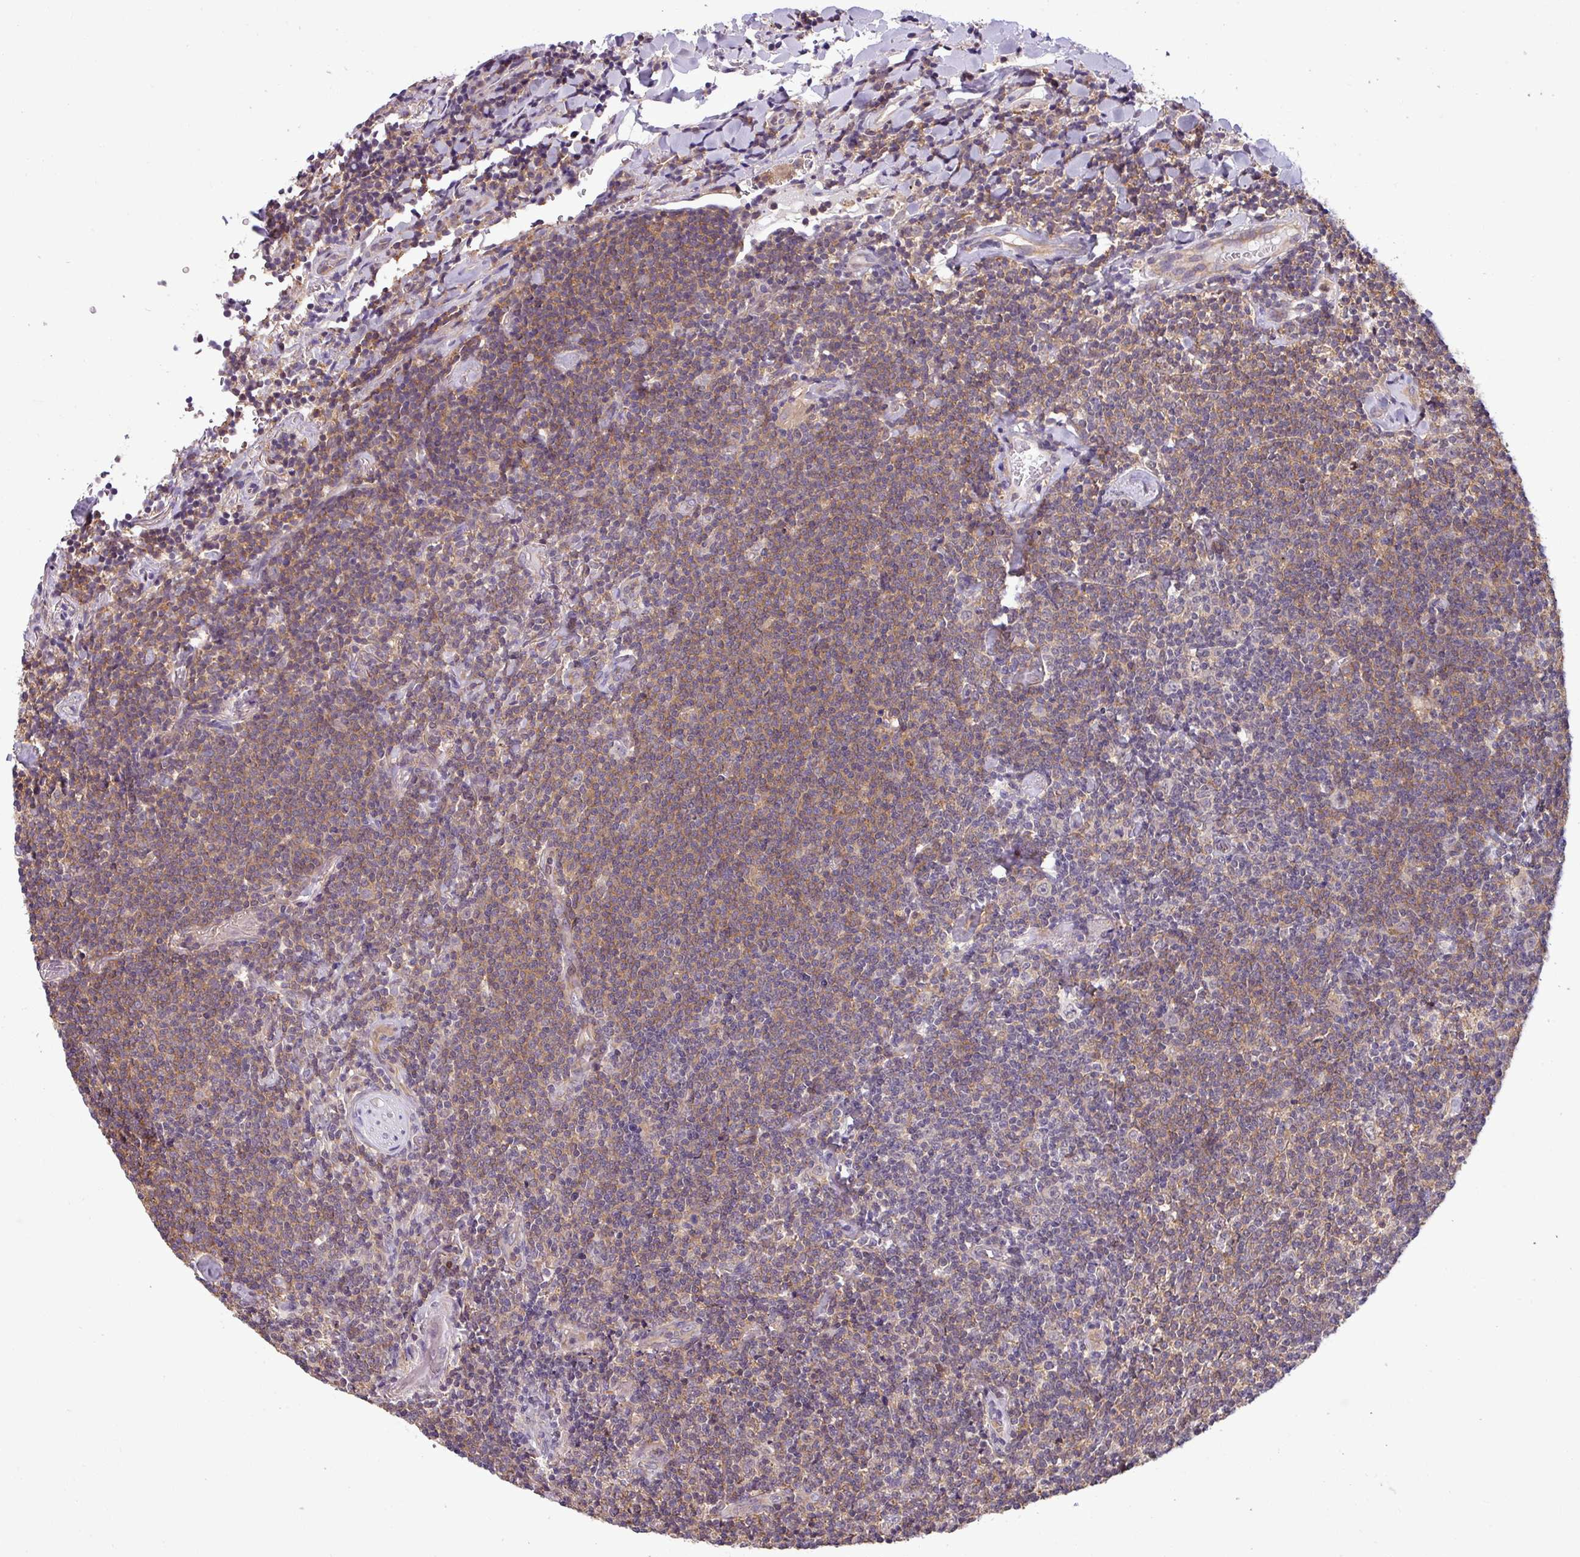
{"staining": {"intensity": "moderate", "quantity": ">75%", "location": "cytoplasmic/membranous"}, "tissue": "lymphoma", "cell_type": "Tumor cells", "image_type": "cancer", "snomed": [{"axis": "morphology", "description": "Malignant lymphoma, non-Hodgkin's type, Low grade"}, {"axis": "topography", "description": "Lung"}], "caption": "A medium amount of moderate cytoplasmic/membranous staining is identified in about >75% of tumor cells in lymphoma tissue.", "gene": "NPFFR1", "patient": {"sex": "female", "age": 71}}